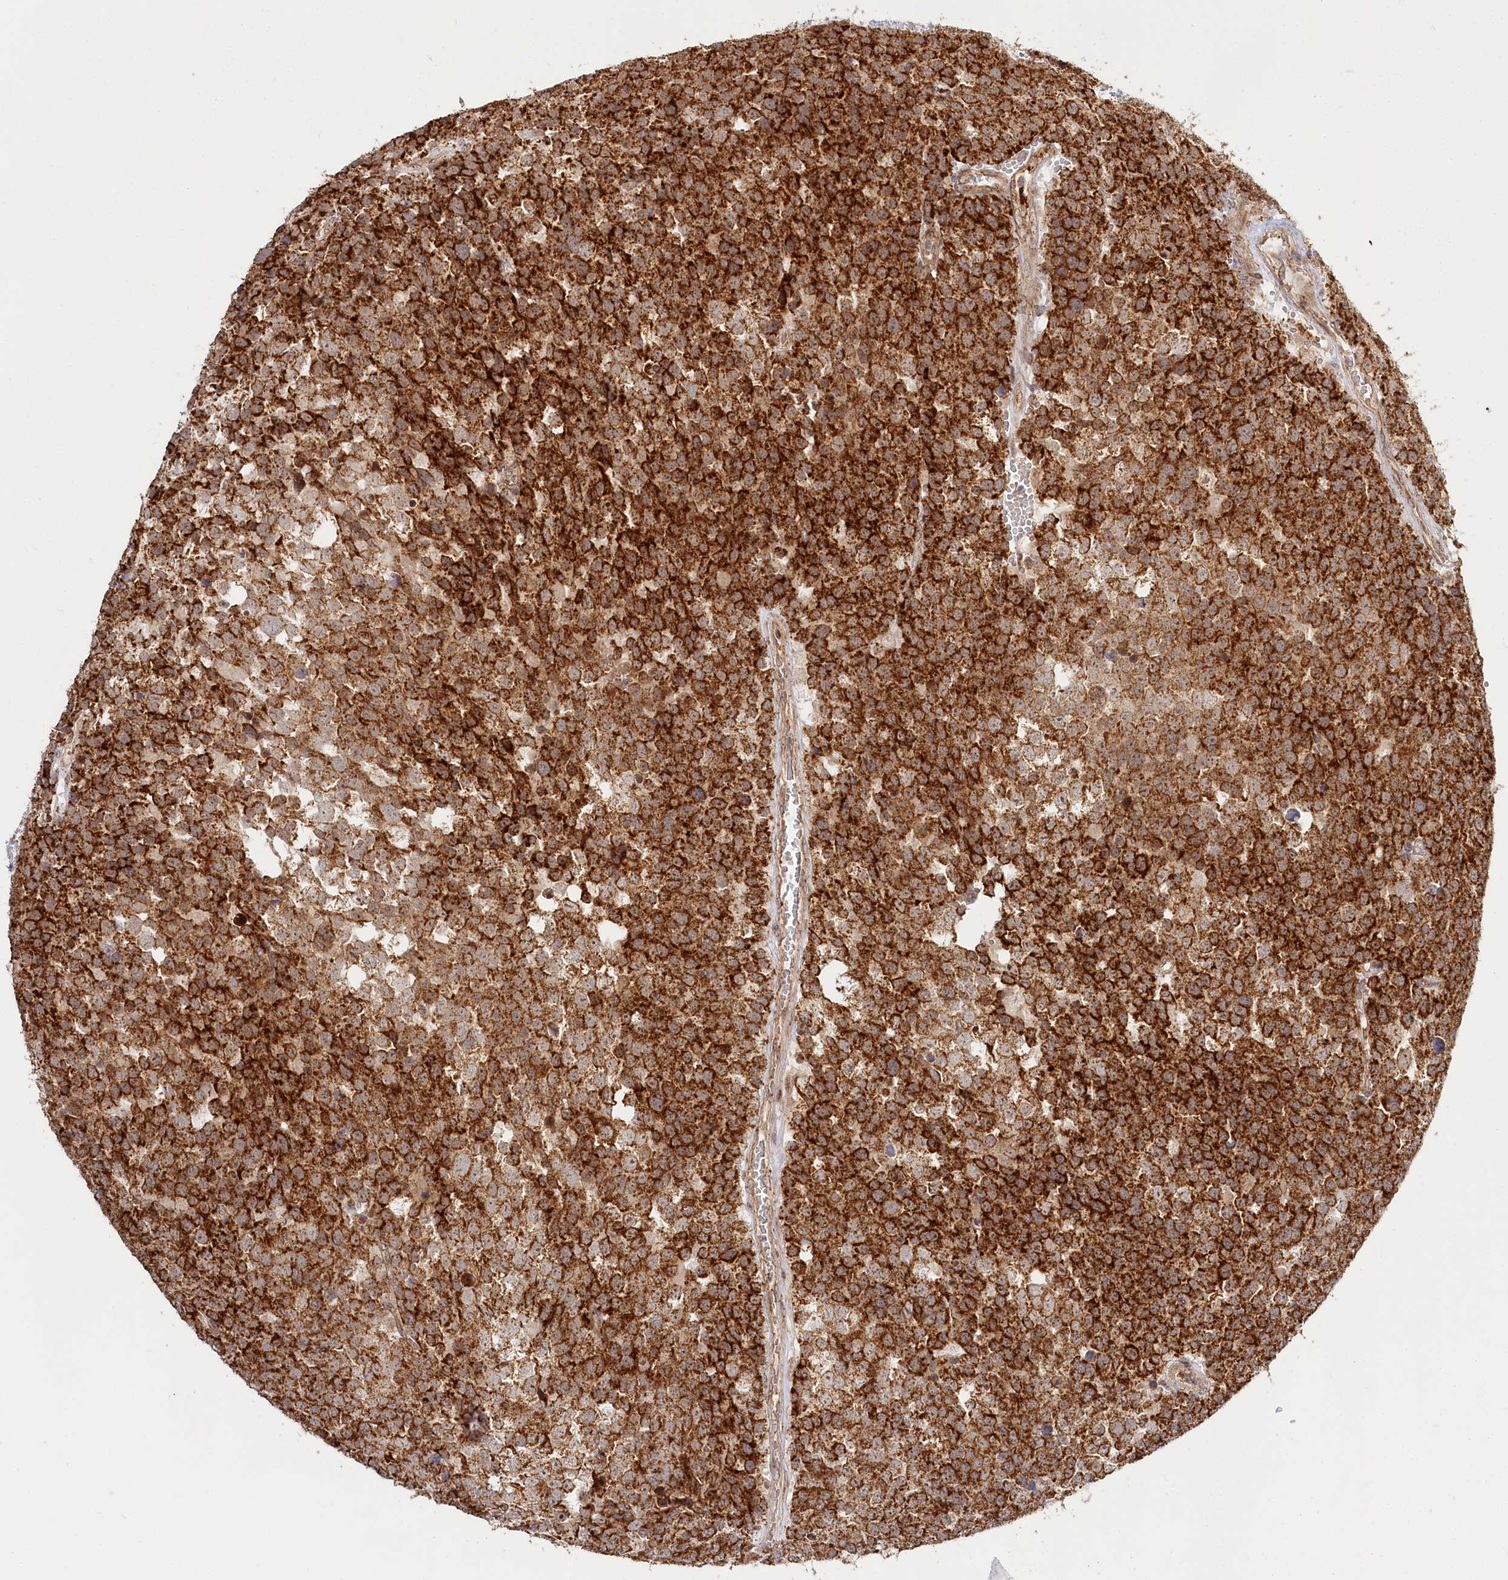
{"staining": {"intensity": "strong", "quantity": ">75%", "location": "cytoplasmic/membranous"}, "tissue": "testis cancer", "cell_type": "Tumor cells", "image_type": "cancer", "snomed": [{"axis": "morphology", "description": "Seminoma, NOS"}, {"axis": "topography", "description": "Testis"}], "caption": "DAB (3,3'-diaminobenzidine) immunohistochemical staining of seminoma (testis) demonstrates strong cytoplasmic/membranous protein staining in about >75% of tumor cells.", "gene": "RTN4IP1", "patient": {"sex": "male", "age": 71}}